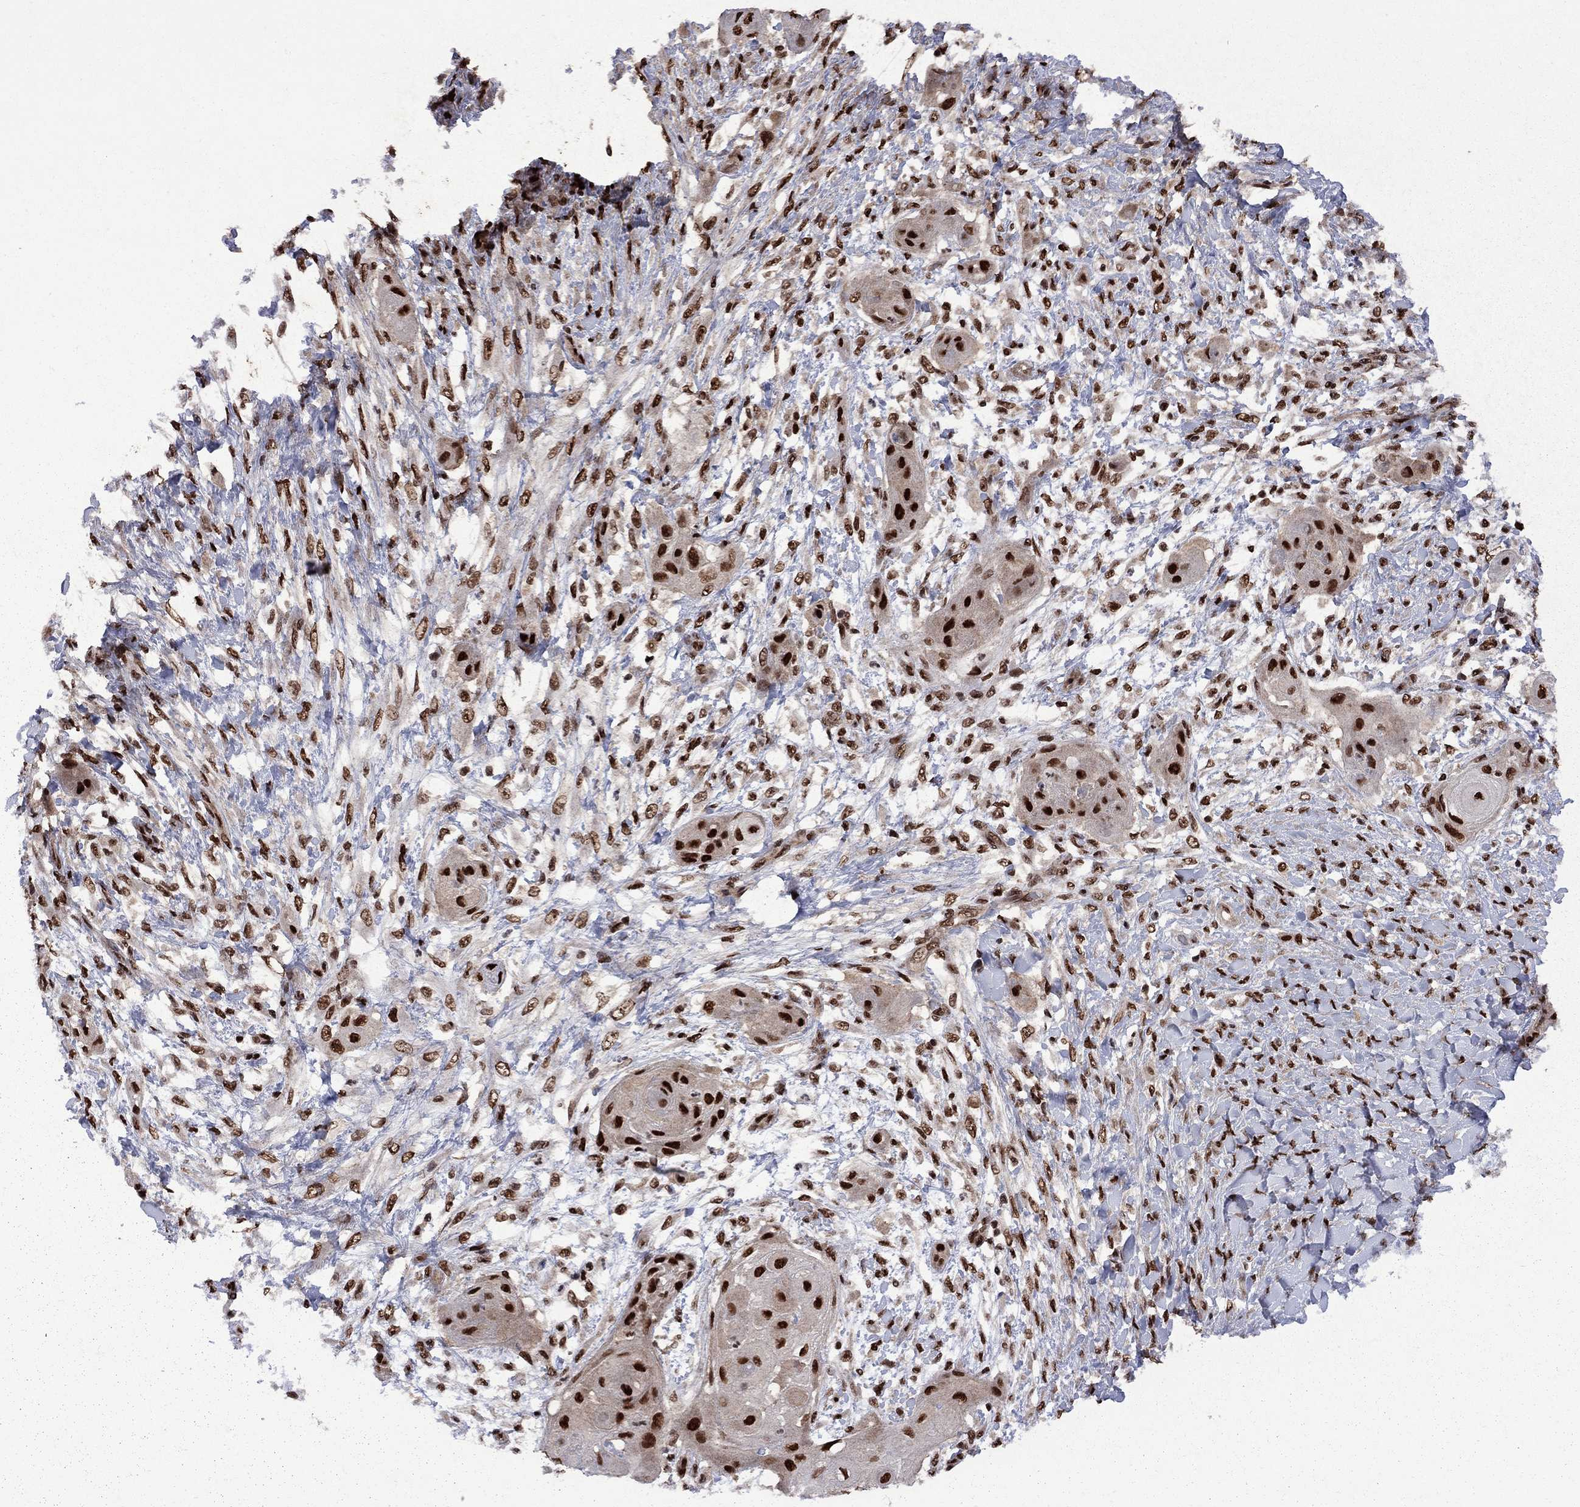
{"staining": {"intensity": "strong", "quantity": ">75%", "location": "nuclear"}, "tissue": "skin cancer", "cell_type": "Tumor cells", "image_type": "cancer", "snomed": [{"axis": "morphology", "description": "Squamous cell carcinoma, NOS"}, {"axis": "topography", "description": "Skin"}], "caption": "This photomicrograph shows immunohistochemistry (IHC) staining of human squamous cell carcinoma (skin), with high strong nuclear positivity in about >75% of tumor cells.", "gene": "MED25", "patient": {"sex": "male", "age": 62}}